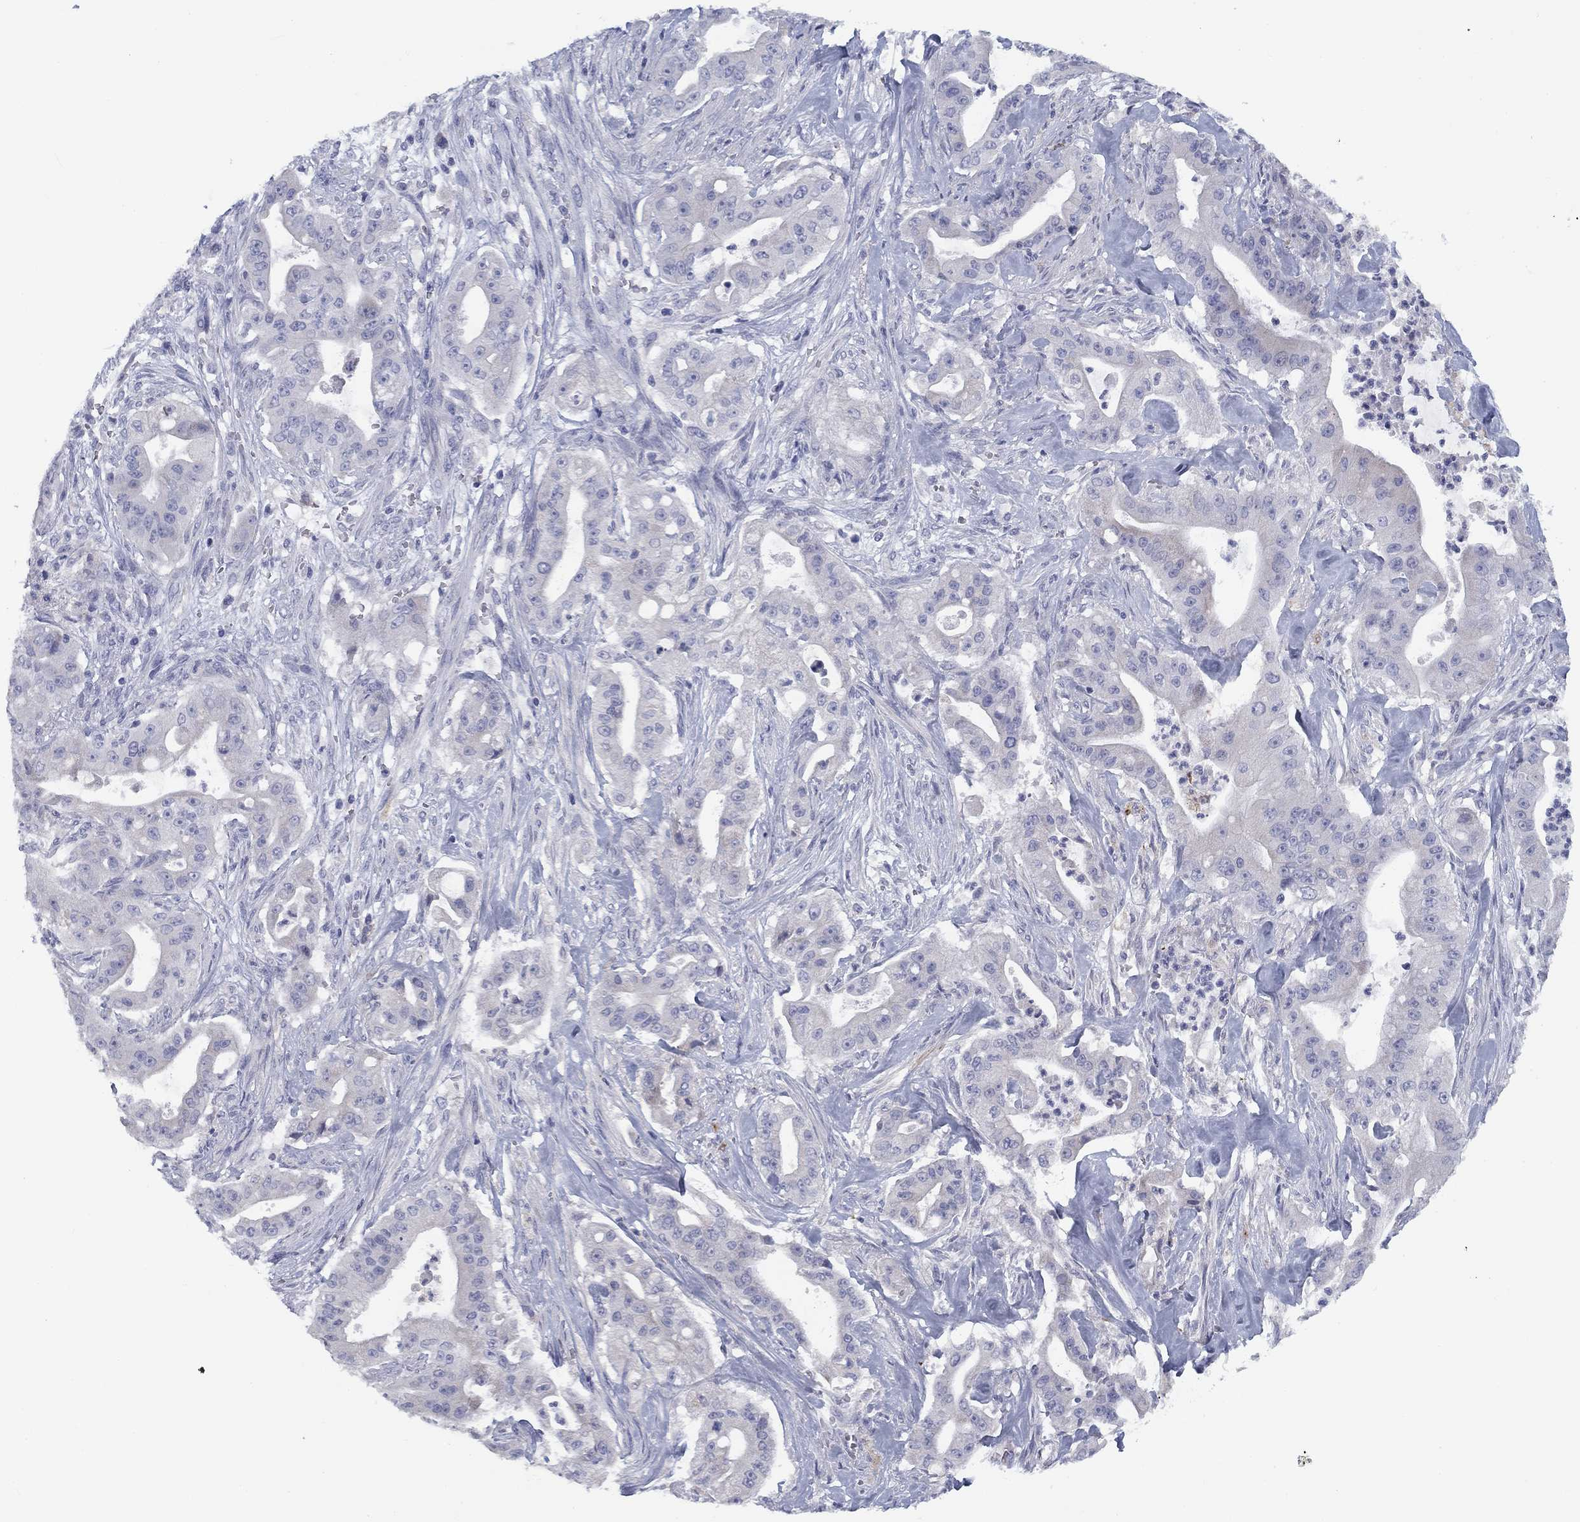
{"staining": {"intensity": "negative", "quantity": "none", "location": "none"}, "tissue": "pancreatic cancer", "cell_type": "Tumor cells", "image_type": "cancer", "snomed": [{"axis": "morphology", "description": "Normal tissue, NOS"}, {"axis": "morphology", "description": "Inflammation, NOS"}, {"axis": "morphology", "description": "Adenocarcinoma, NOS"}, {"axis": "topography", "description": "Pancreas"}], "caption": "An immunohistochemistry (IHC) micrograph of adenocarcinoma (pancreatic) is shown. There is no staining in tumor cells of adenocarcinoma (pancreatic).", "gene": "CALB1", "patient": {"sex": "male", "age": 57}}